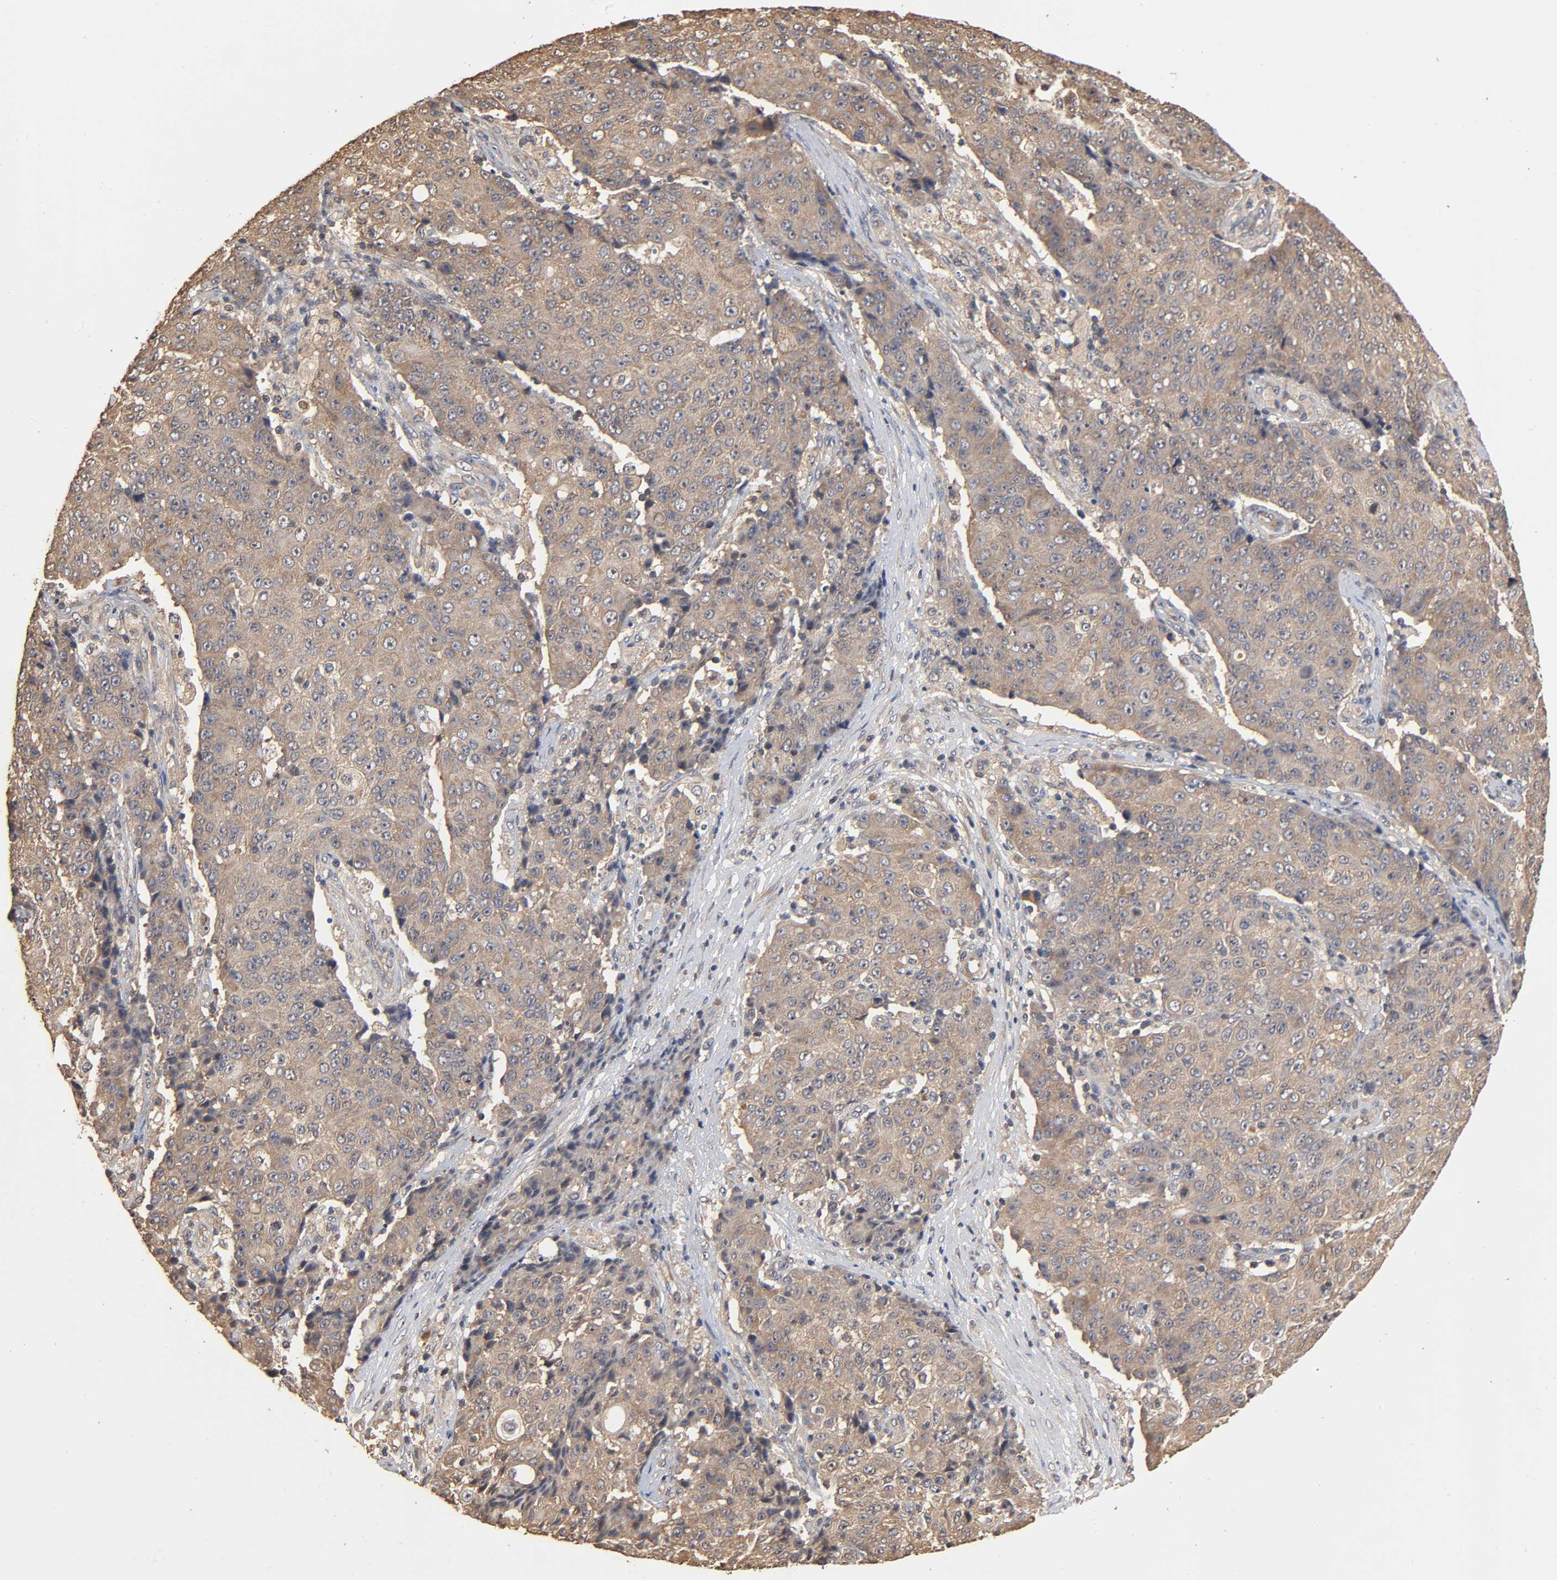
{"staining": {"intensity": "weak", "quantity": ">75%", "location": "cytoplasmic/membranous"}, "tissue": "ovarian cancer", "cell_type": "Tumor cells", "image_type": "cancer", "snomed": [{"axis": "morphology", "description": "Carcinoma, endometroid"}, {"axis": "topography", "description": "Ovary"}], "caption": "The photomicrograph shows staining of endometroid carcinoma (ovarian), revealing weak cytoplasmic/membranous protein staining (brown color) within tumor cells. (Stains: DAB (3,3'-diaminobenzidine) in brown, nuclei in blue, Microscopy: brightfield microscopy at high magnification).", "gene": "ARHGEF7", "patient": {"sex": "female", "age": 42}}